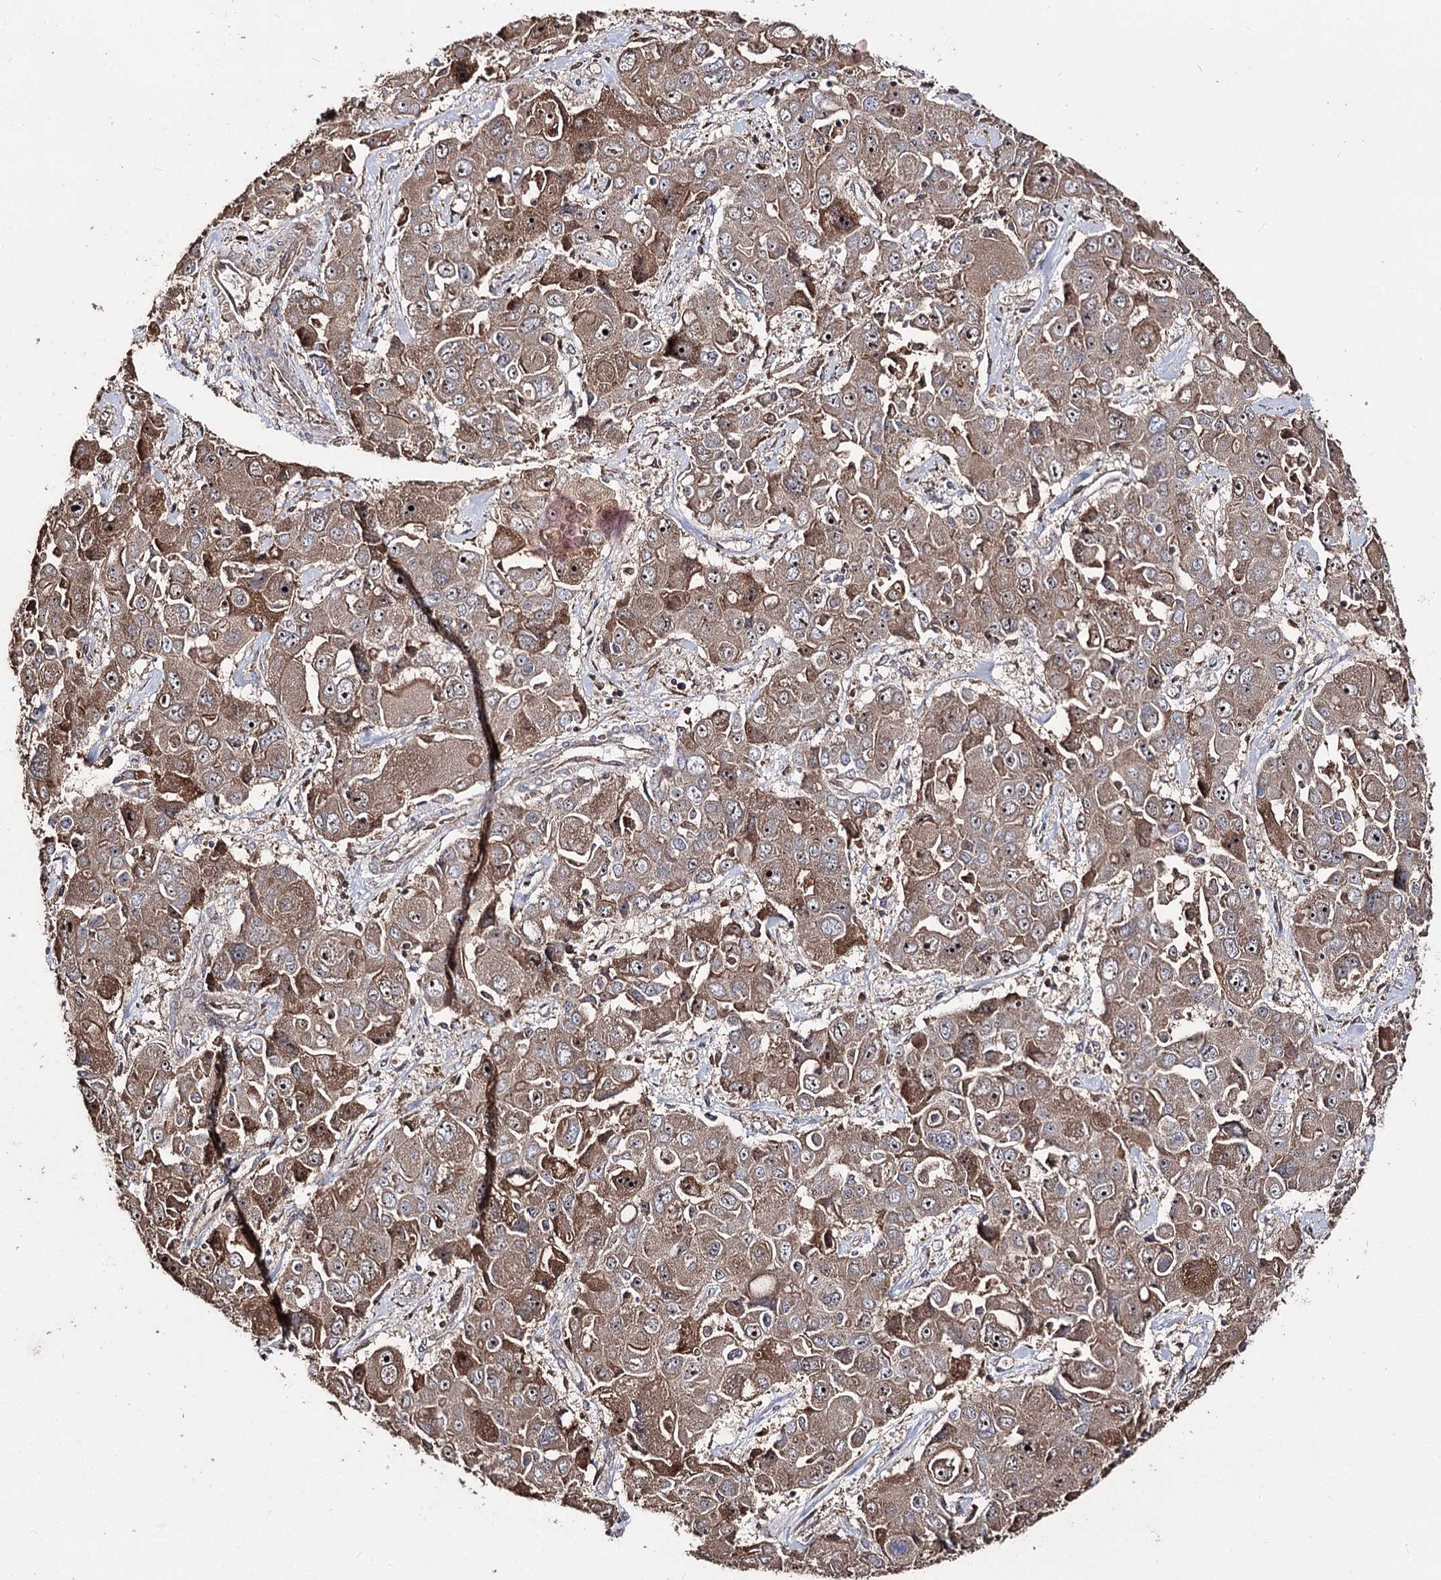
{"staining": {"intensity": "moderate", "quantity": ">75%", "location": "cytoplasmic/membranous,nuclear"}, "tissue": "liver cancer", "cell_type": "Tumor cells", "image_type": "cancer", "snomed": [{"axis": "morphology", "description": "Cholangiocarcinoma"}, {"axis": "topography", "description": "Liver"}], "caption": "Immunohistochemical staining of liver cancer exhibits medium levels of moderate cytoplasmic/membranous and nuclear protein expression in approximately >75% of tumor cells. (Brightfield microscopy of DAB IHC at high magnification).", "gene": "FAM53B", "patient": {"sex": "male", "age": 67}}